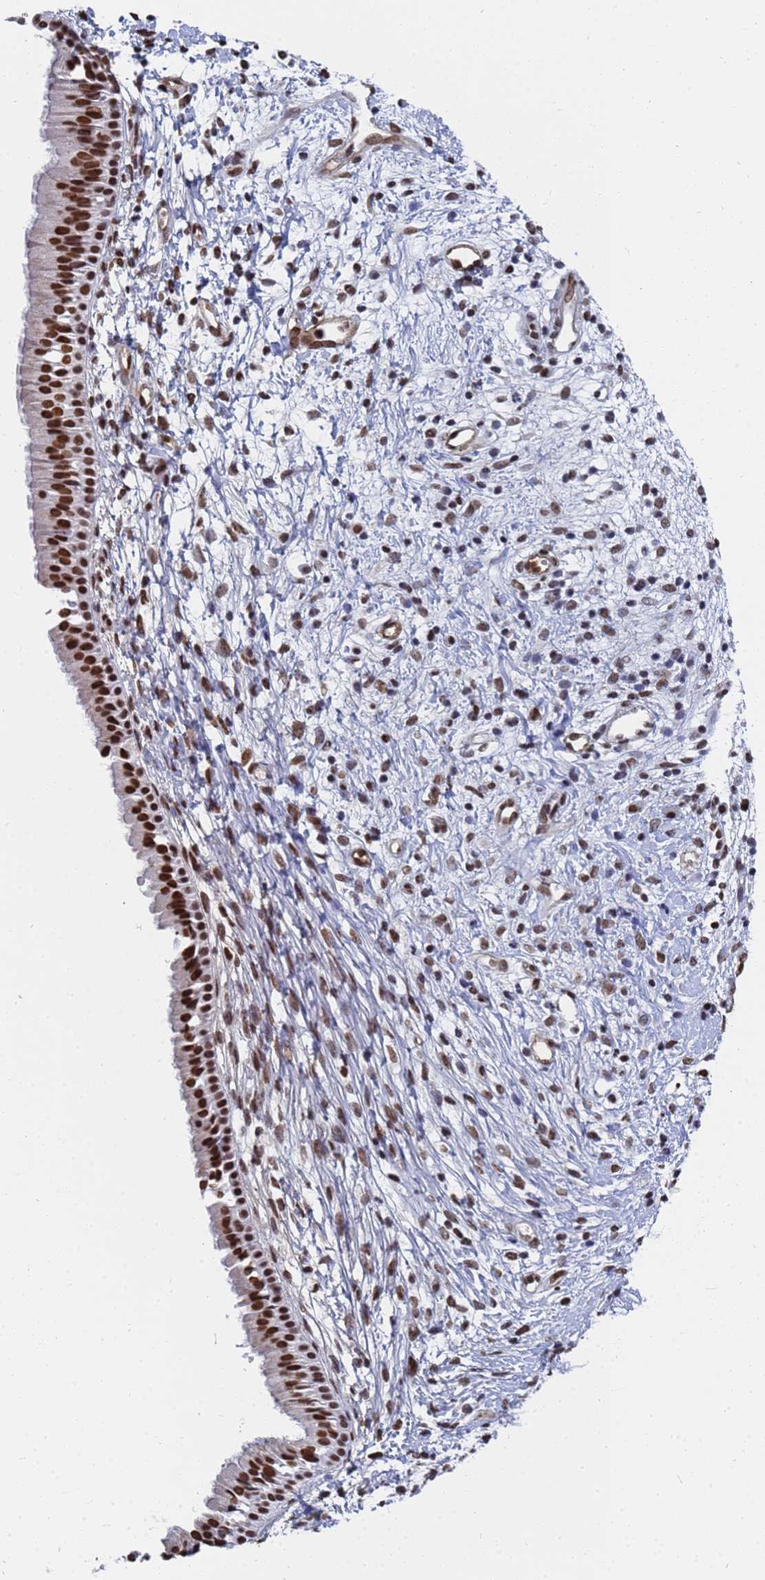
{"staining": {"intensity": "strong", "quantity": ">75%", "location": "nuclear"}, "tissue": "nasopharynx", "cell_type": "Respiratory epithelial cells", "image_type": "normal", "snomed": [{"axis": "morphology", "description": "Normal tissue, NOS"}, {"axis": "topography", "description": "Nasopharynx"}], "caption": "Protein staining displays strong nuclear expression in approximately >75% of respiratory epithelial cells in benign nasopharynx. The staining was performed using DAB, with brown indicating positive protein expression. Nuclei are stained blue with hematoxylin.", "gene": "RAVER2", "patient": {"sex": "male", "age": 22}}